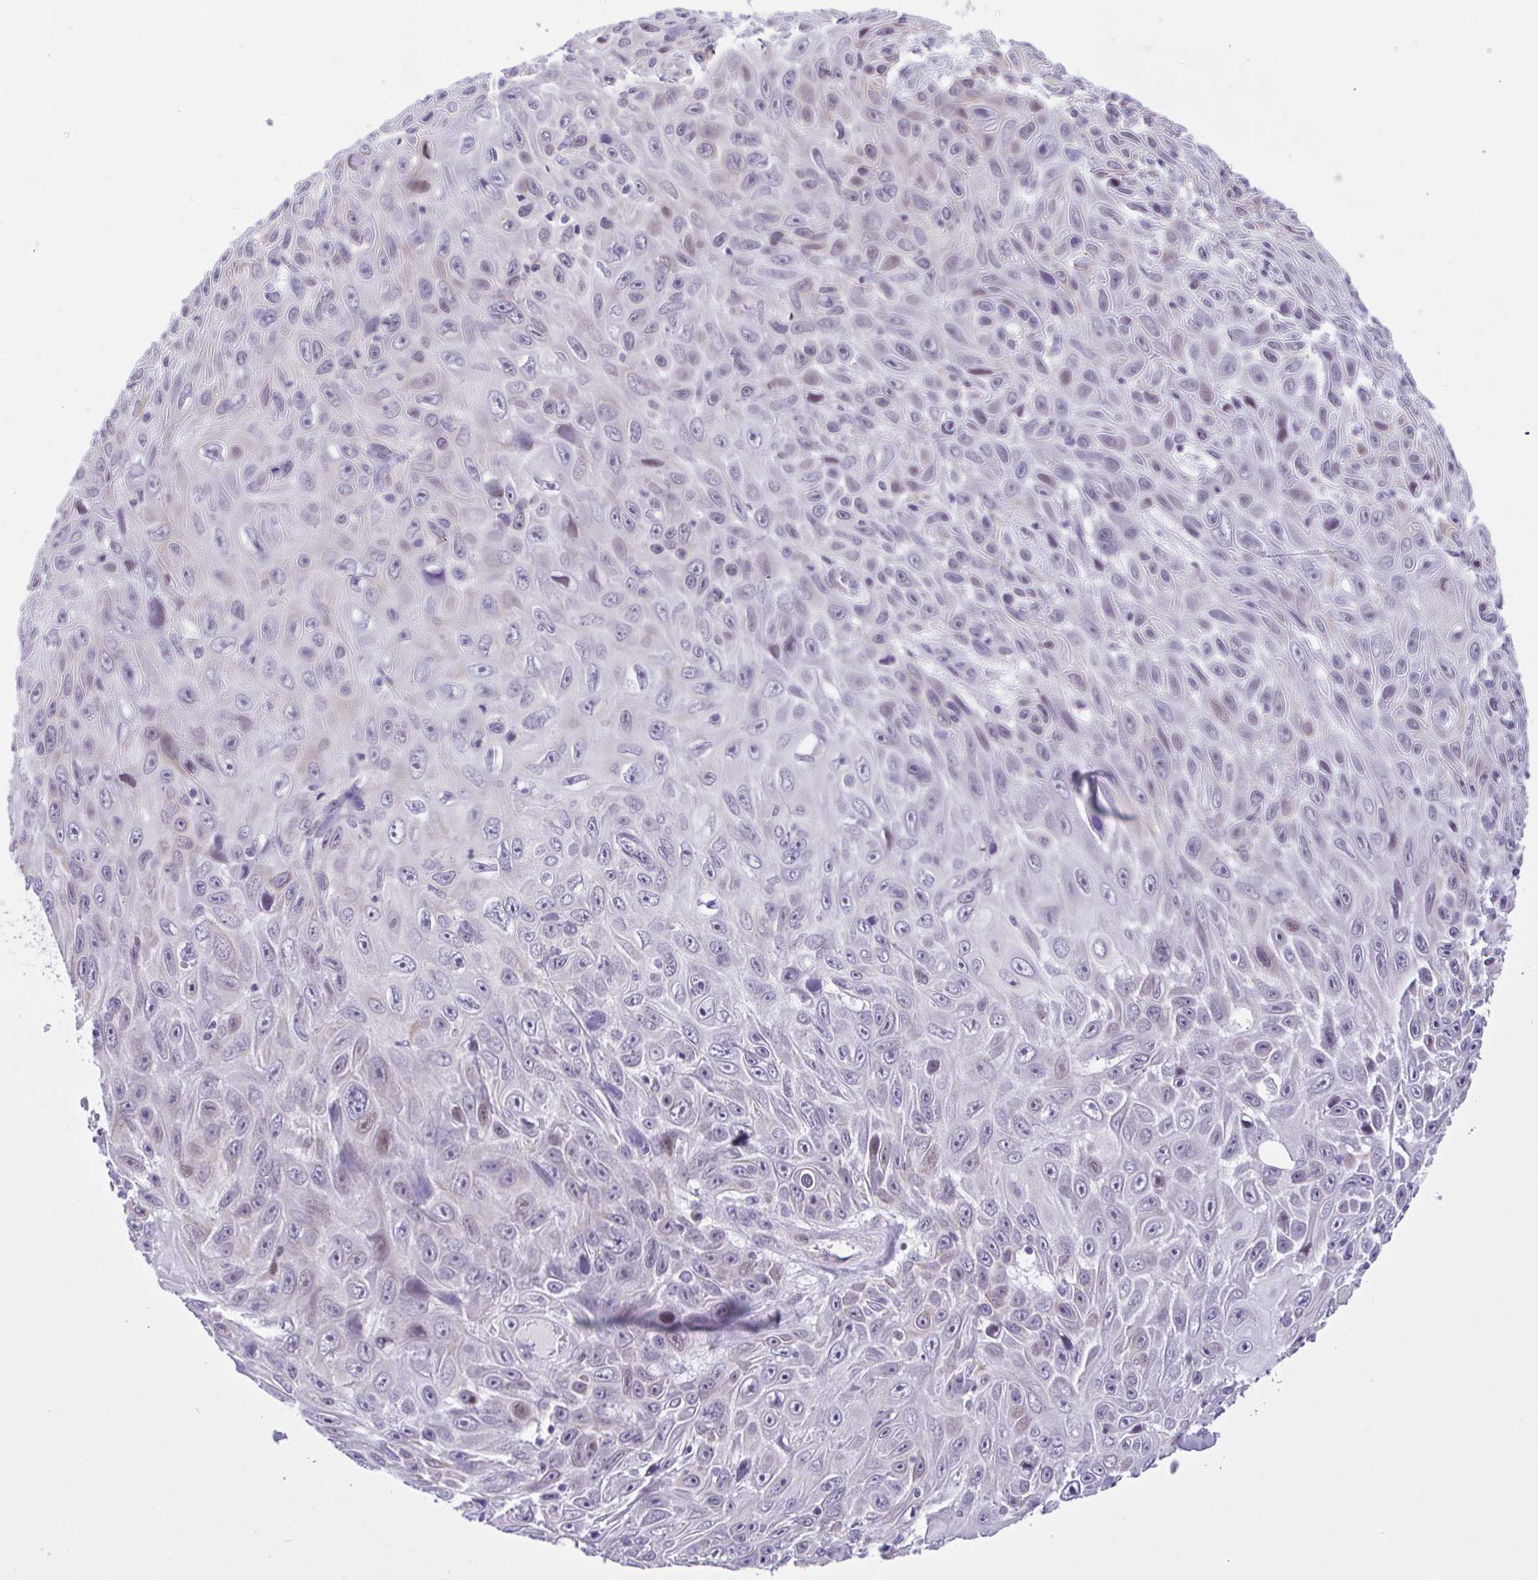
{"staining": {"intensity": "negative", "quantity": "none", "location": "none"}, "tissue": "skin cancer", "cell_type": "Tumor cells", "image_type": "cancer", "snomed": [{"axis": "morphology", "description": "Squamous cell carcinoma, NOS"}, {"axis": "topography", "description": "Skin"}], "caption": "Immunohistochemical staining of skin cancer demonstrates no significant positivity in tumor cells.", "gene": "TGM3", "patient": {"sex": "male", "age": 82}}